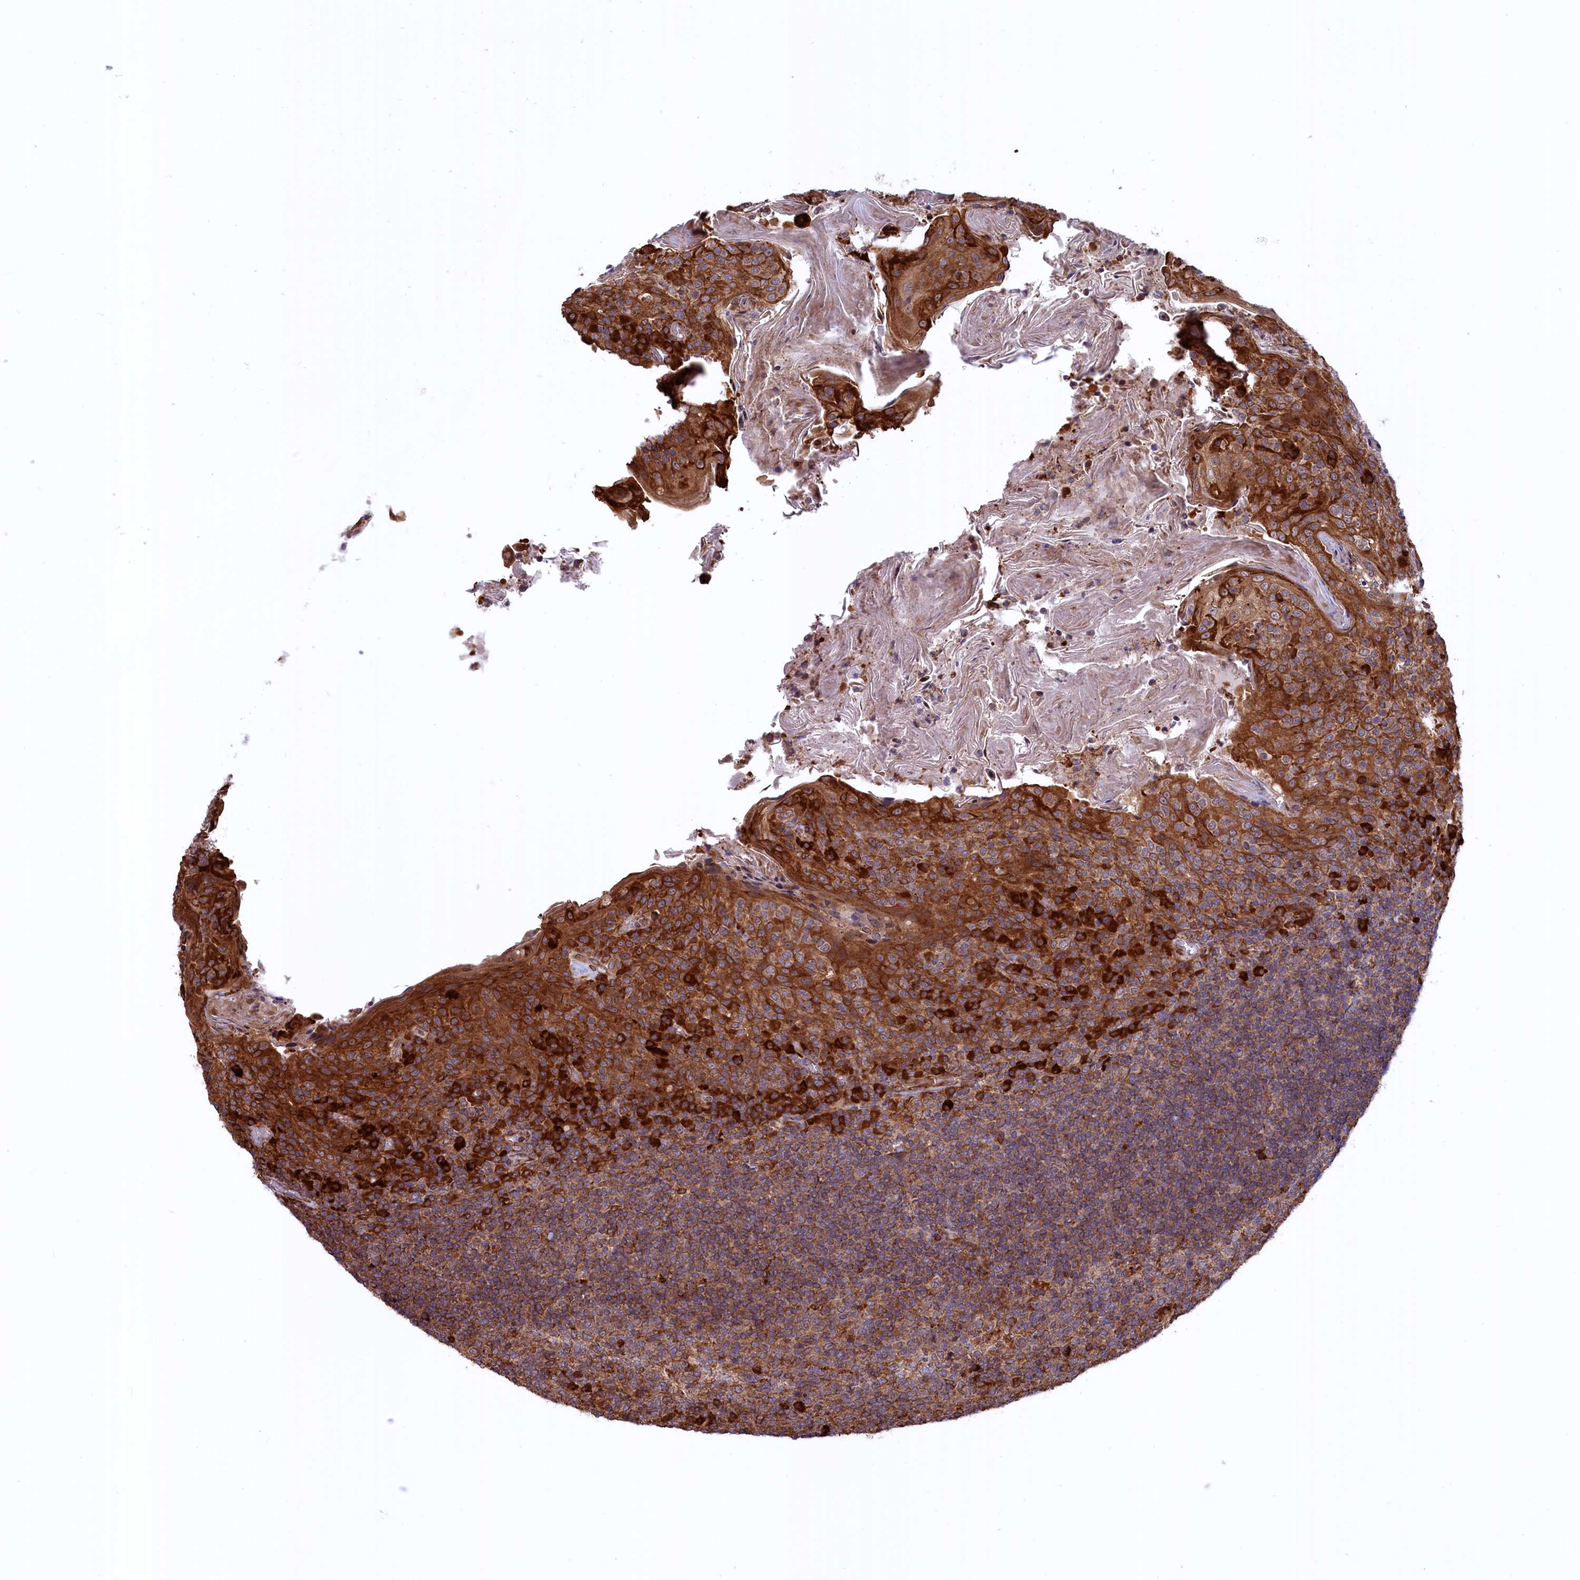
{"staining": {"intensity": "strong", "quantity": "25%-75%", "location": "cytoplasmic/membranous"}, "tissue": "tonsil", "cell_type": "Germinal center cells", "image_type": "normal", "snomed": [{"axis": "morphology", "description": "Normal tissue, NOS"}, {"axis": "topography", "description": "Tonsil"}], "caption": "High-power microscopy captured an immunohistochemistry (IHC) image of normal tonsil, revealing strong cytoplasmic/membranous expression in approximately 25%-75% of germinal center cells.", "gene": "PLA2G4C", "patient": {"sex": "female", "age": 10}}